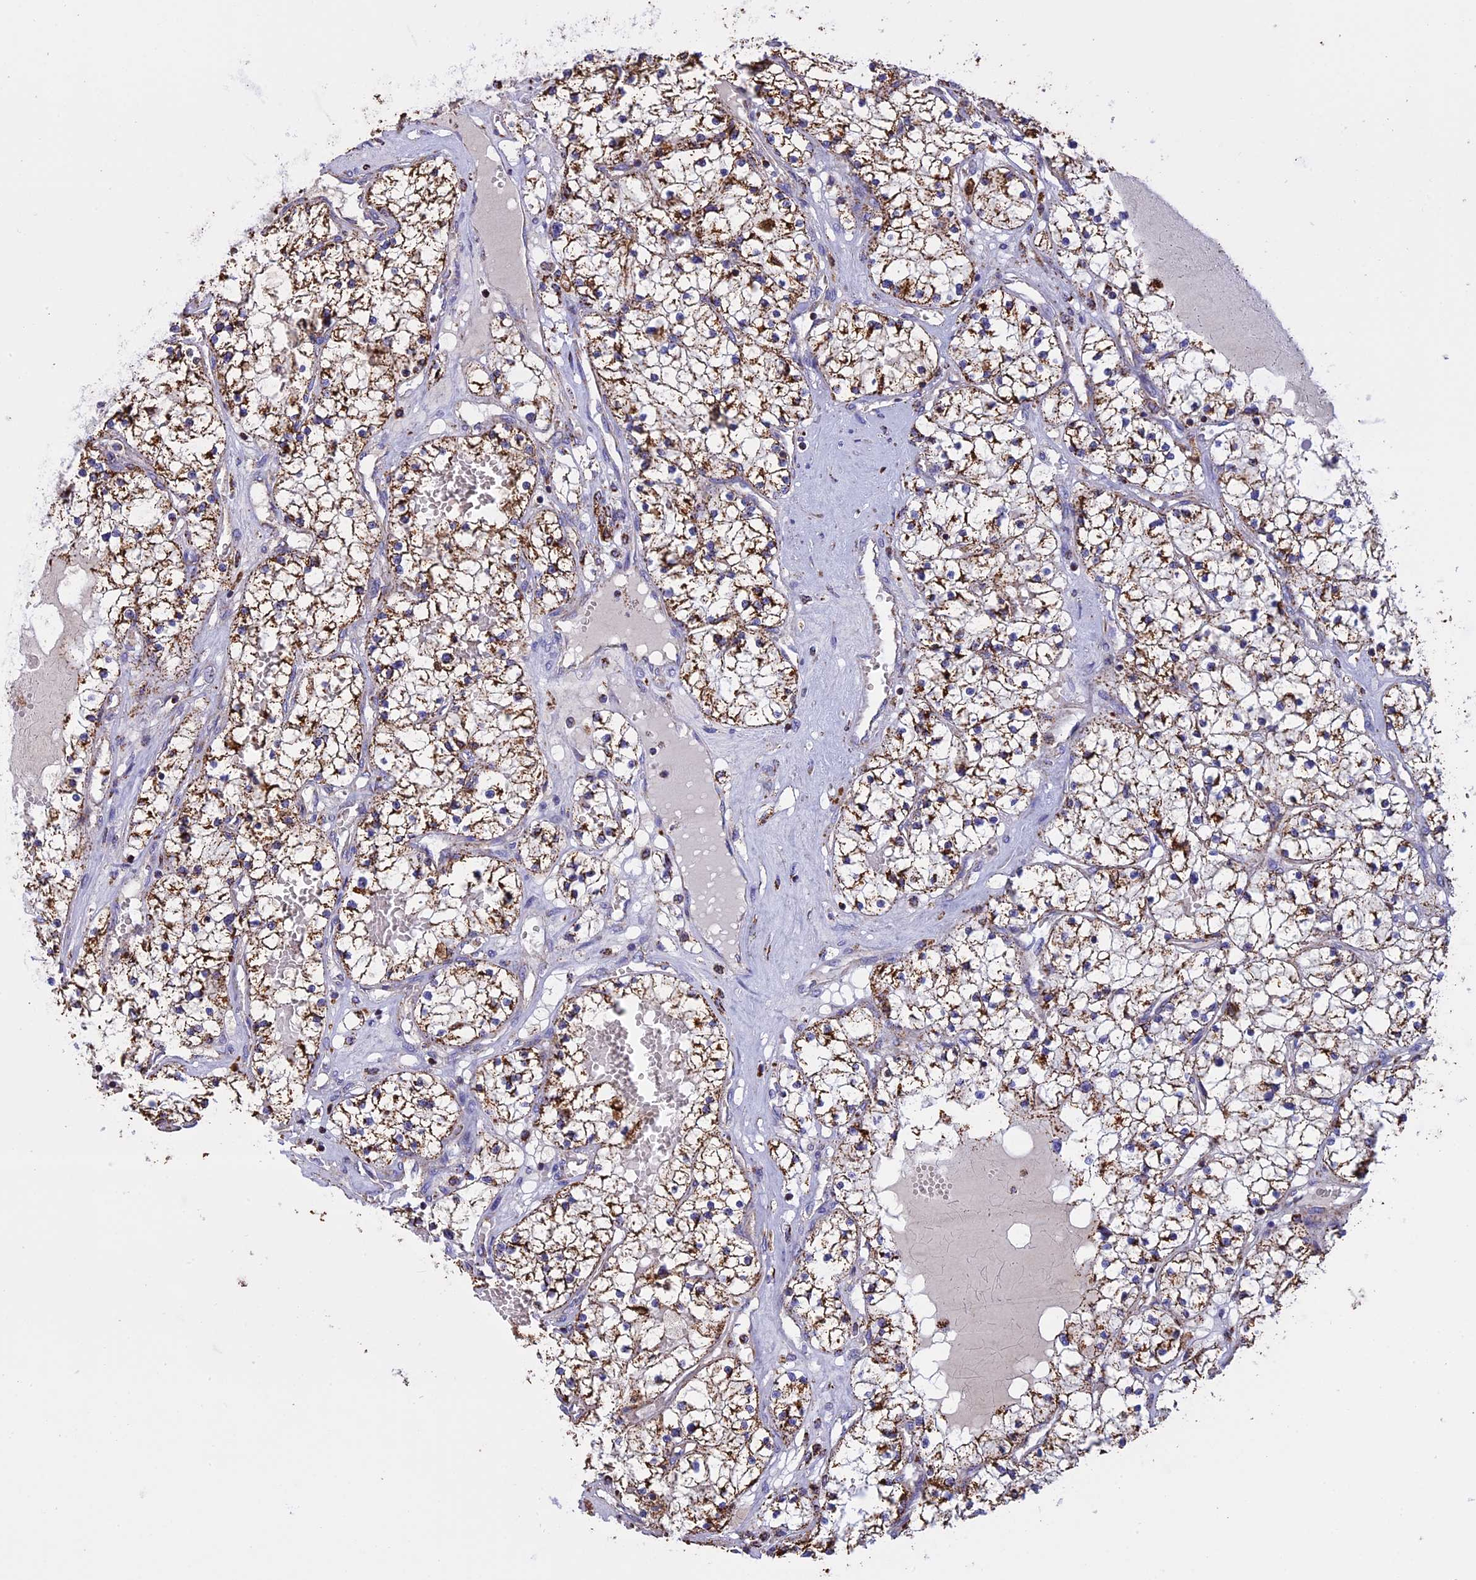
{"staining": {"intensity": "strong", "quantity": "25%-75%", "location": "cytoplasmic/membranous"}, "tissue": "renal cancer", "cell_type": "Tumor cells", "image_type": "cancer", "snomed": [{"axis": "morphology", "description": "Normal tissue, NOS"}, {"axis": "morphology", "description": "Adenocarcinoma, NOS"}, {"axis": "topography", "description": "Kidney"}], "caption": "Adenocarcinoma (renal) stained with a brown dye displays strong cytoplasmic/membranous positive expression in about 25%-75% of tumor cells.", "gene": "KCNG1", "patient": {"sex": "male", "age": 68}}